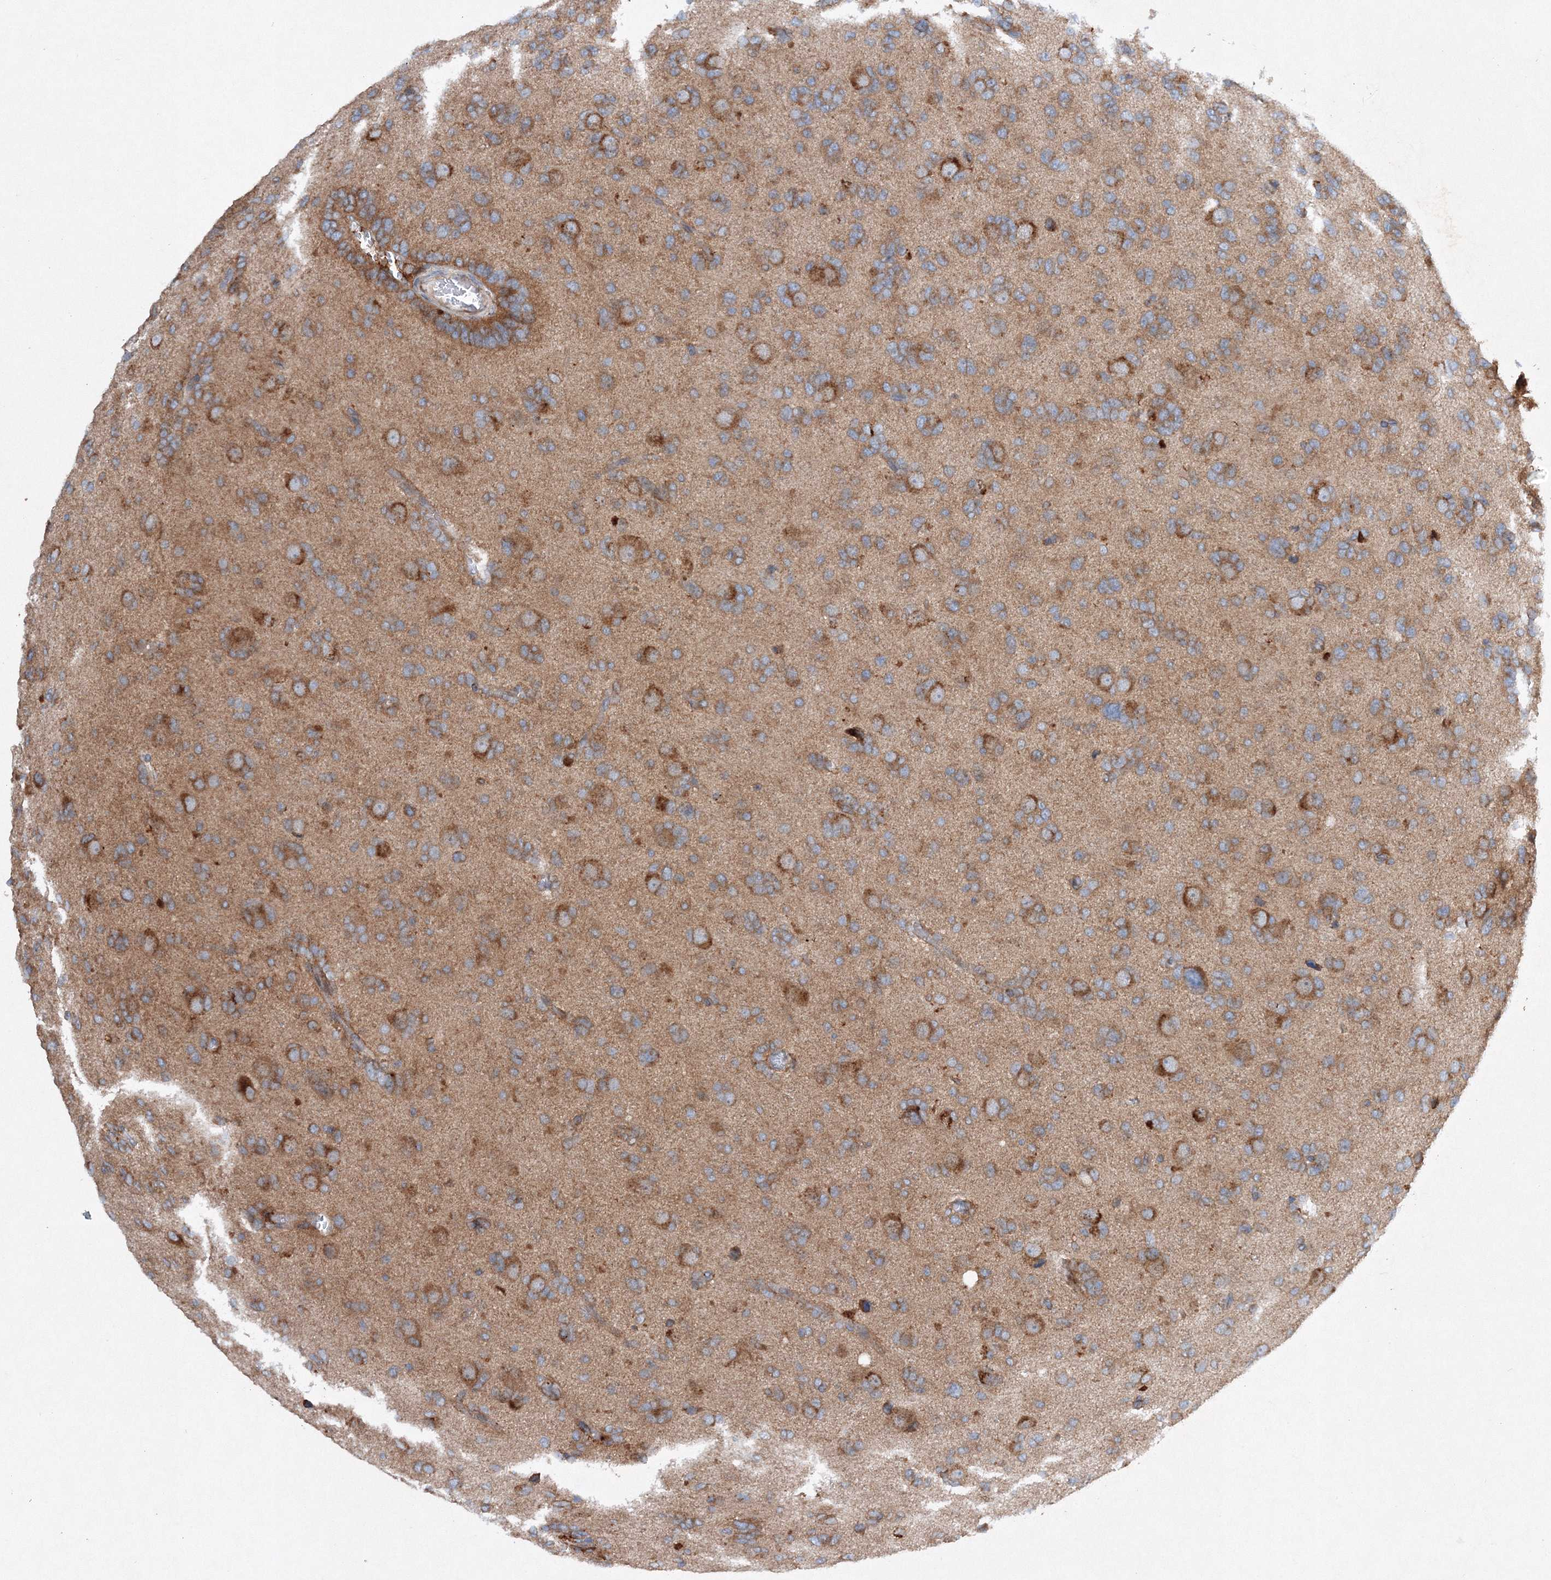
{"staining": {"intensity": "moderate", "quantity": "25%-75%", "location": "cytoplasmic/membranous"}, "tissue": "glioma", "cell_type": "Tumor cells", "image_type": "cancer", "snomed": [{"axis": "morphology", "description": "Glioma, malignant, High grade"}, {"axis": "topography", "description": "Brain"}], "caption": "A brown stain labels moderate cytoplasmic/membranous staining of a protein in human malignant high-grade glioma tumor cells. (Brightfield microscopy of DAB IHC at high magnification).", "gene": "SLC36A1", "patient": {"sex": "female", "age": 59}}